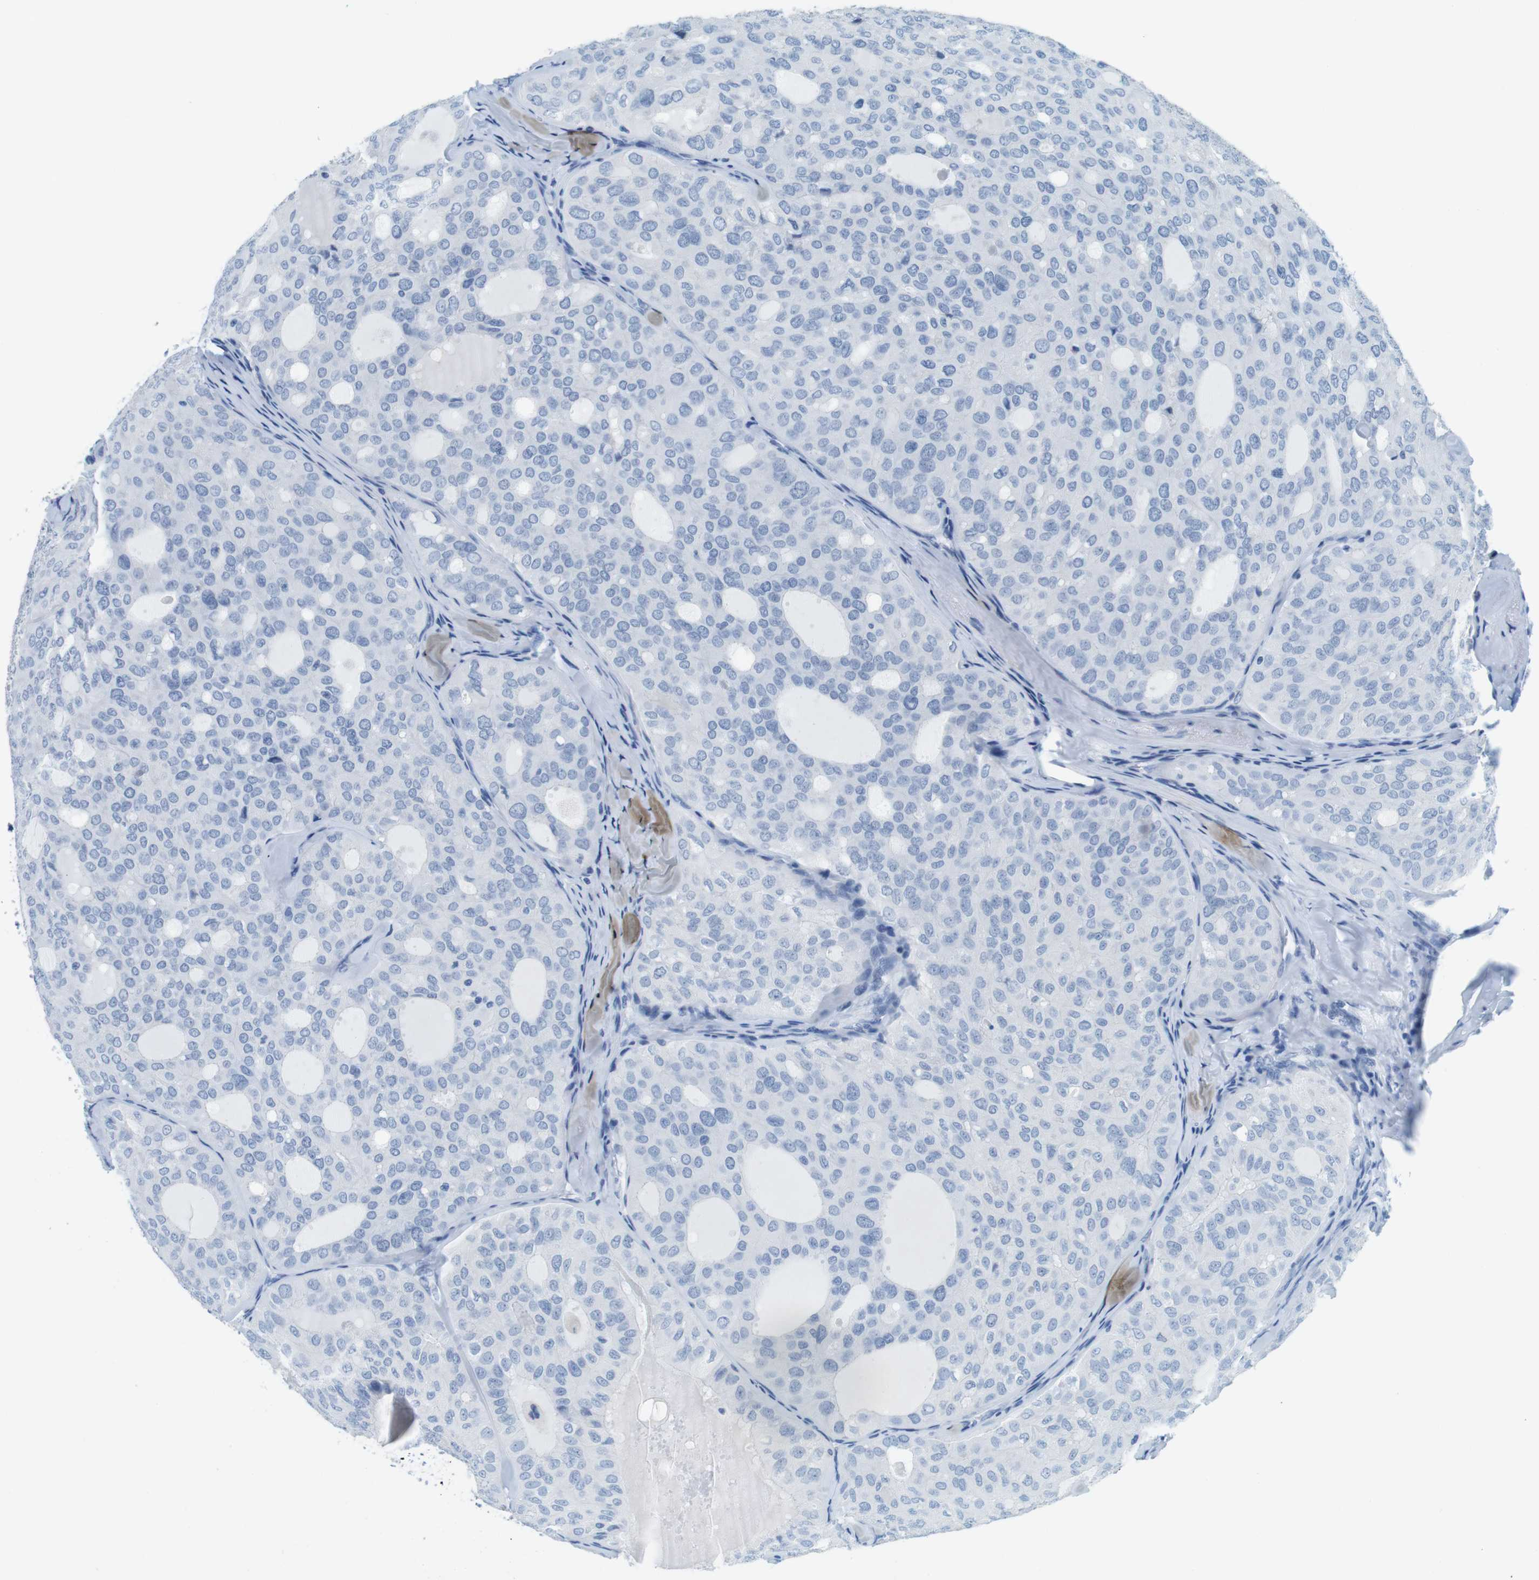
{"staining": {"intensity": "negative", "quantity": "none", "location": "none"}, "tissue": "thyroid cancer", "cell_type": "Tumor cells", "image_type": "cancer", "snomed": [{"axis": "morphology", "description": "Follicular adenoma carcinoma, NOS"}, {"axis": "topography", "description": "Thyroid gland"}], "caption": "The micrograph displays no staining of tumor cells in thyroid follicular adenoma carcinoma. Brightfield microscopy of IHC stained with DAB (3,3'-diaminobenzidine) (brown) and hematoxylin (blue), captured at high magnification.", "gene": "CYP2C9", "patient": {"sex": "male", "age": 75}}